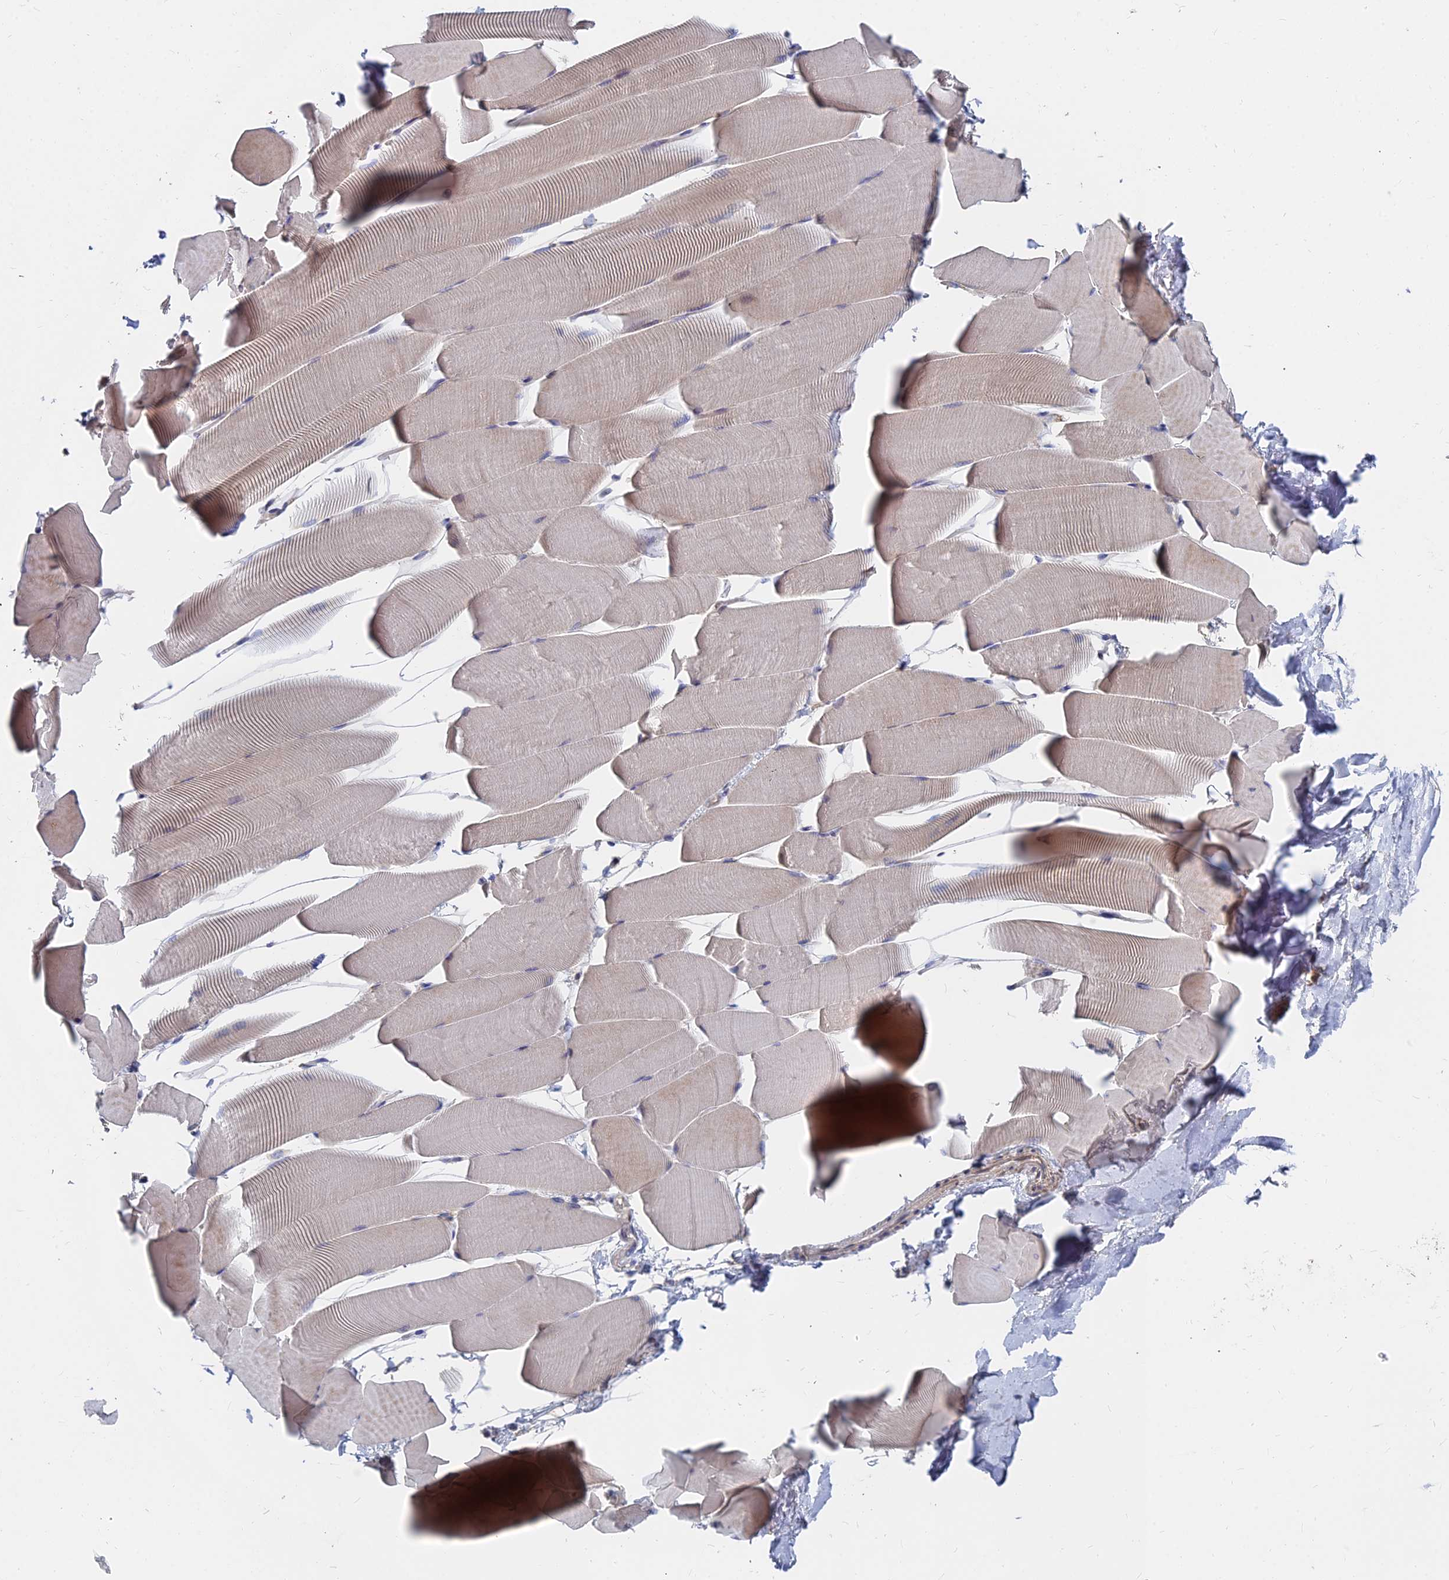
{"staining": {"intensity": "negative", "quantity": "none", "location": "none"}, "tissue": "skeletal muscle", "cell_type": "Myocytes", "image_type": "normal", "snomed": [{"axis": "morphology", "description": "Normal tissue, NOS"}, {"axis": "topography", "description": "Skeletal muscle"}], "caption": "Protein analysis of normal skeletal muscle demonstrates no significant staining in myocytes. The staining is performed using DAB brown chromogen with nuclei counter-stained in using hematoxylin.", "gene": "CCZ1B", "patient": {"sex": "male", "age": 25}}